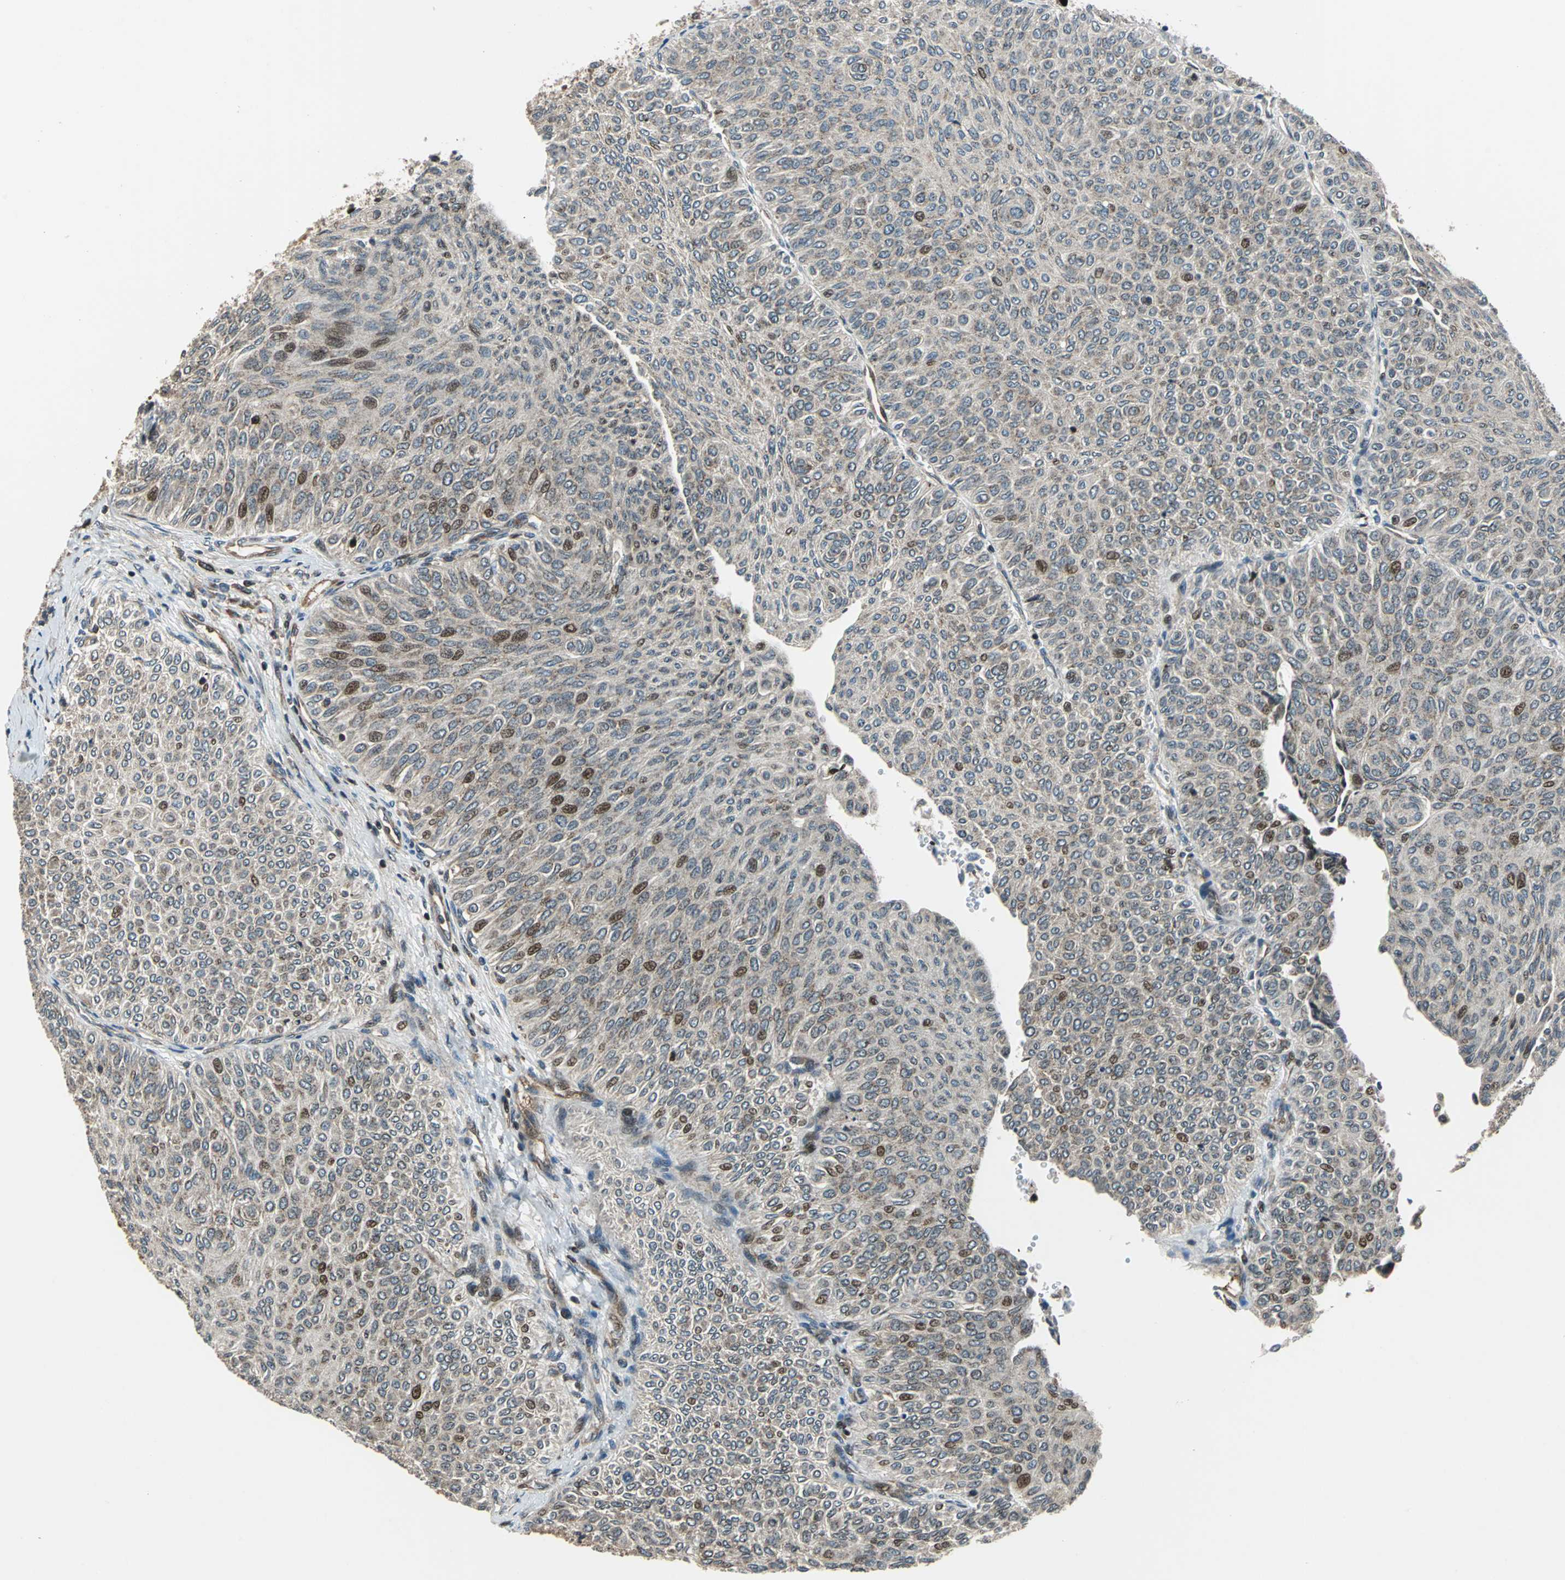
{"staining": {"intensity": "strong", "quantity": "25%-75%", "location": "nuclear"}, "tissue": "urothelial cancer", "cell_type": "Tumor cells", "image_type": "cancer", "snomed": [{"axis": "morphology", "description": "Urothelial carcinoma, Low grade"}, {"axis": "topography", "description": "Urinary bladder"}], "caption": "Urothelial cancer tissue displays strong nuclear staining in about 25%-75% of tumor cells, visualized by immunohistochemistry.", "gene": "AATF", "patient": {"sex": "male", "age": 78}}